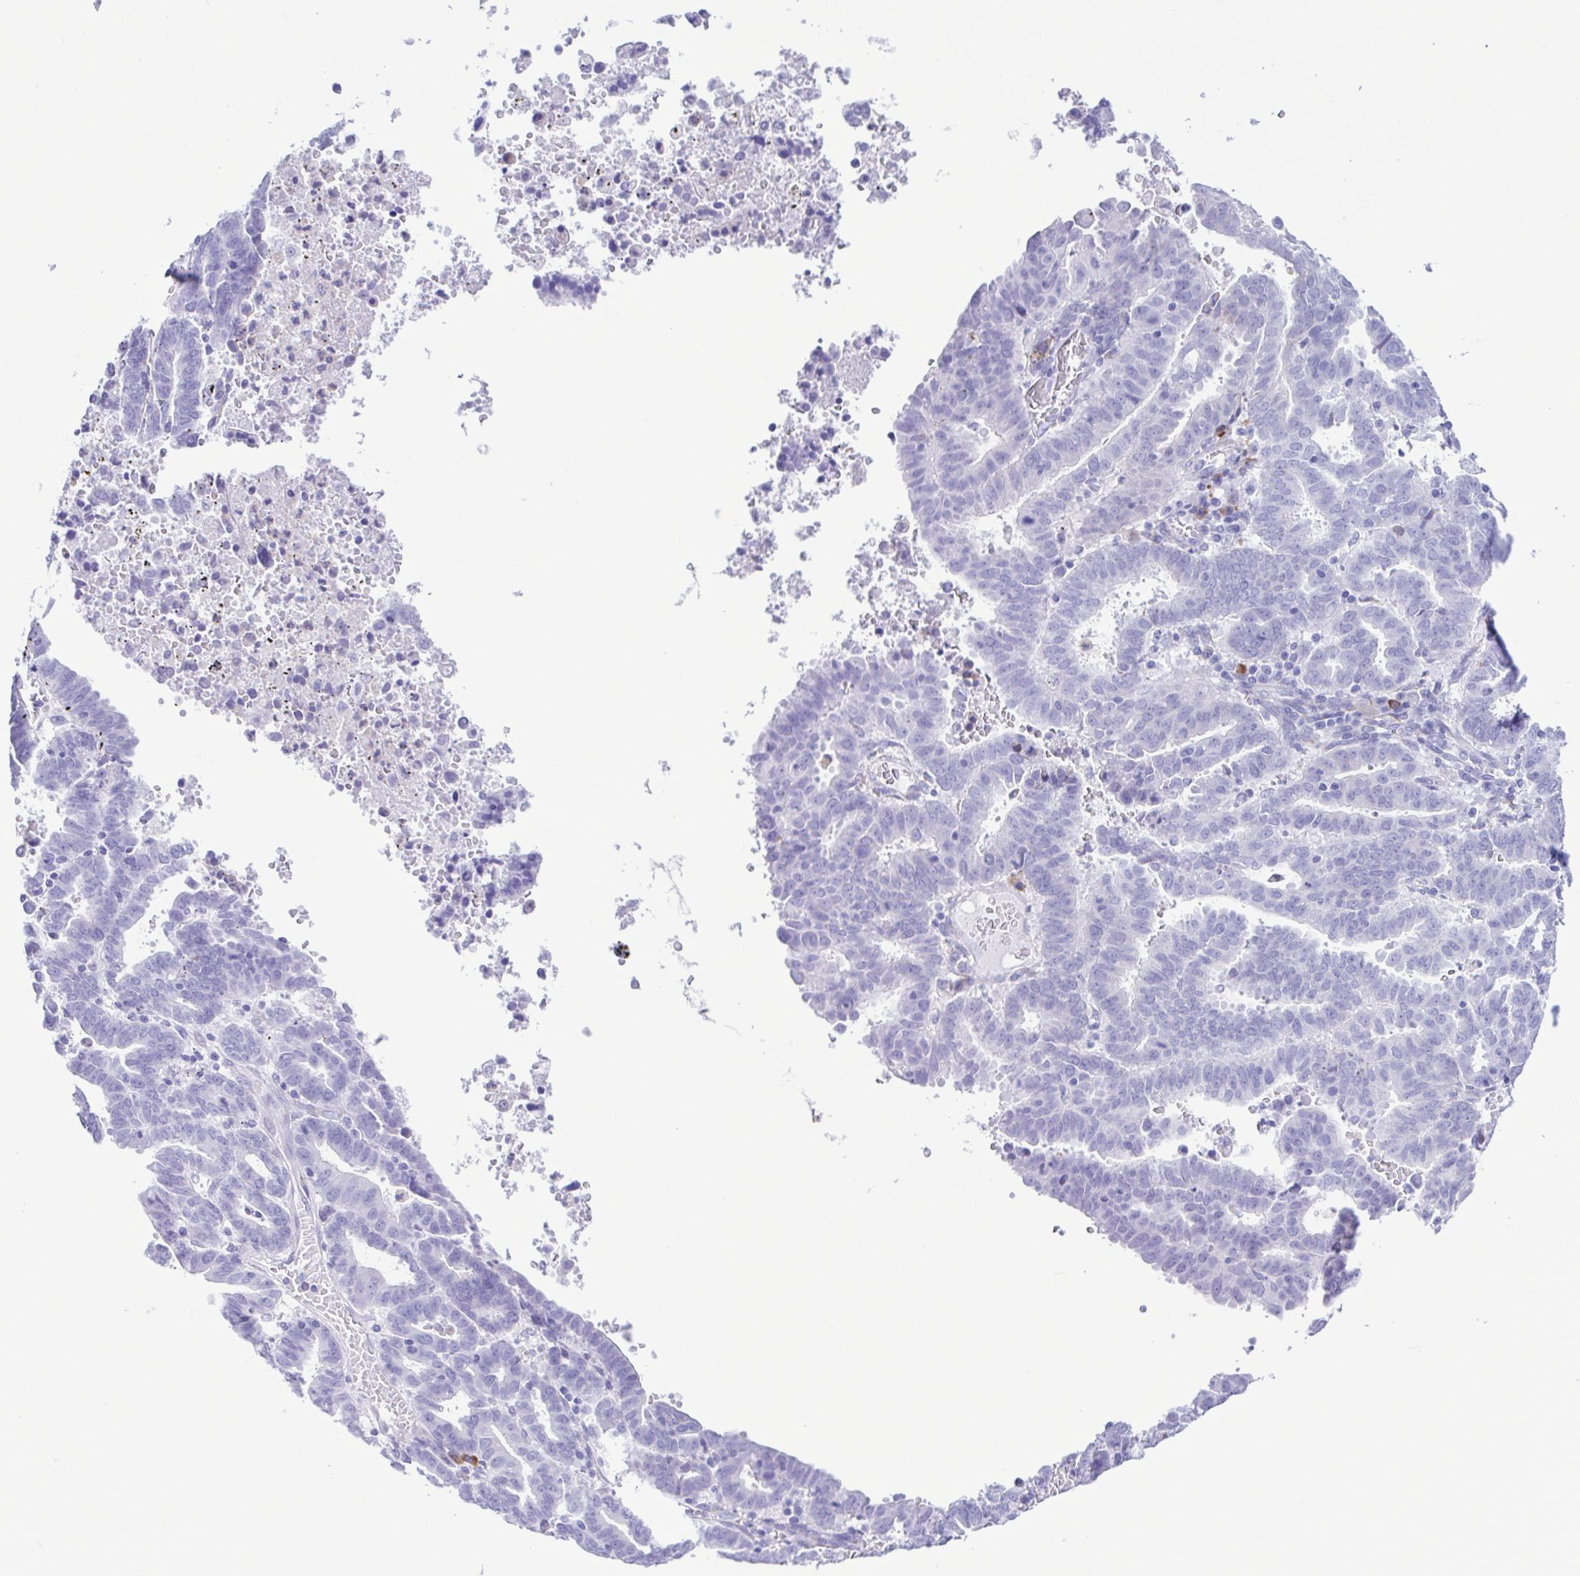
{"staining": {"intensity": "negative", "quantity": "none", "location": "none"}, "tissue": "endometrial cancer", "cell_type": "Tumor cells", "image_type": "cancer", "snomed": [{"axis": "morphology", "description": "Adenocarcinoma, NOS"}, {"axis": "topography", "description": "Uterus"}], "caption": "Human endometrial cancer stained for a protein using immunohistochemistry (IHC) exhibits no staining in tumor cells.", "gene": "GPR17", "patient": {"sex": "female", "age": 83}}